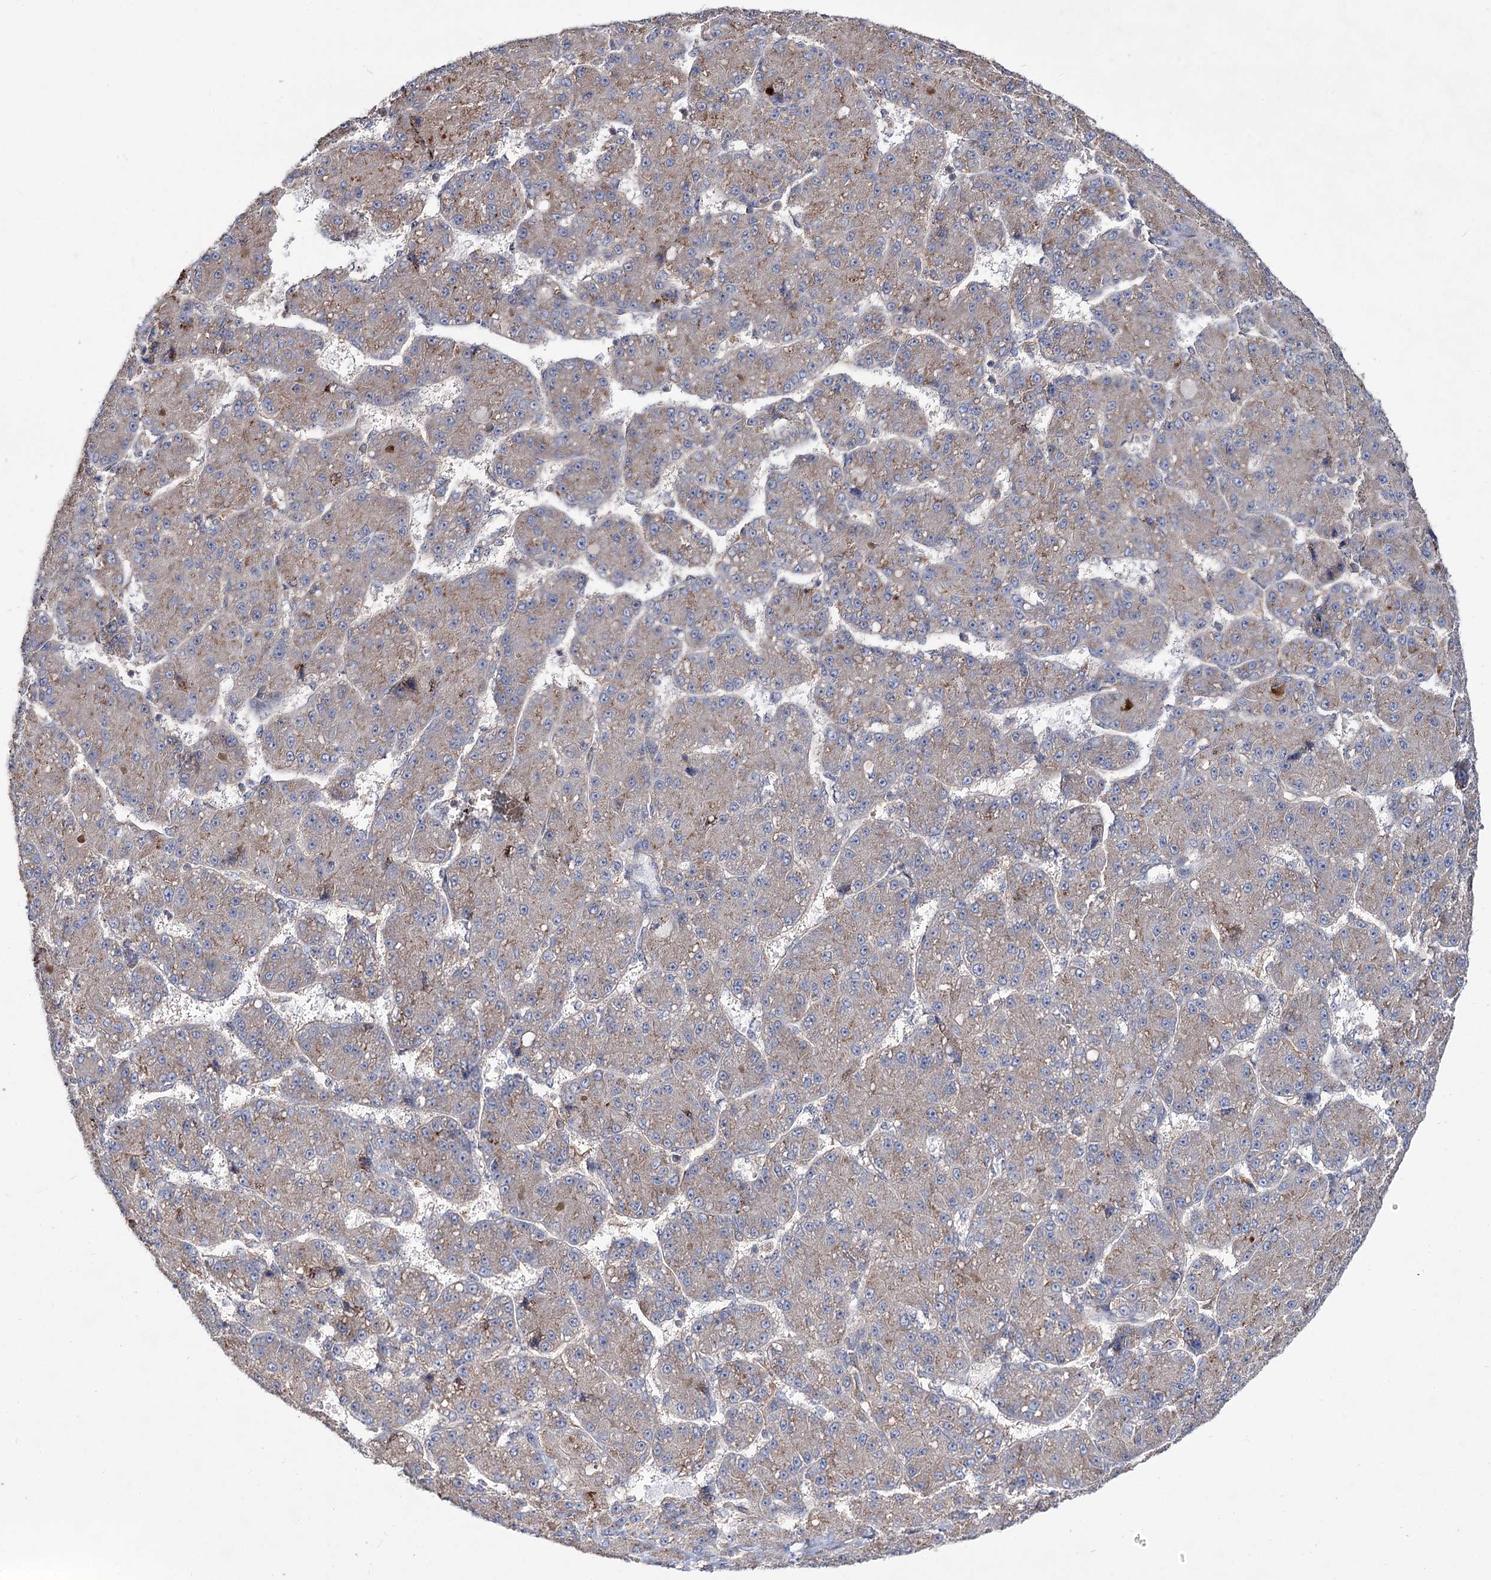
{"staining": {"intensity": "weak", "quantity": "25%-75%", "location": "cytoplasmic/membranous"}, "tissue": "liver cancer", "cell_type": "Tumor cells", "image_type": "cancer", "snomed": [{"axis": "morphology", "description": "Carcinoma, Hepatocellular, NOS"}, {"axis": "topography", "description": "Liver"}], "caption": "DAB immunohistochemical staining of human liver cancer displays weak cytoplasmic/membranous protein expression in approximately 25%-75% of tumor cells.", "gene": "SEC24A", "patient": {"sex": "male", "age": 67}}